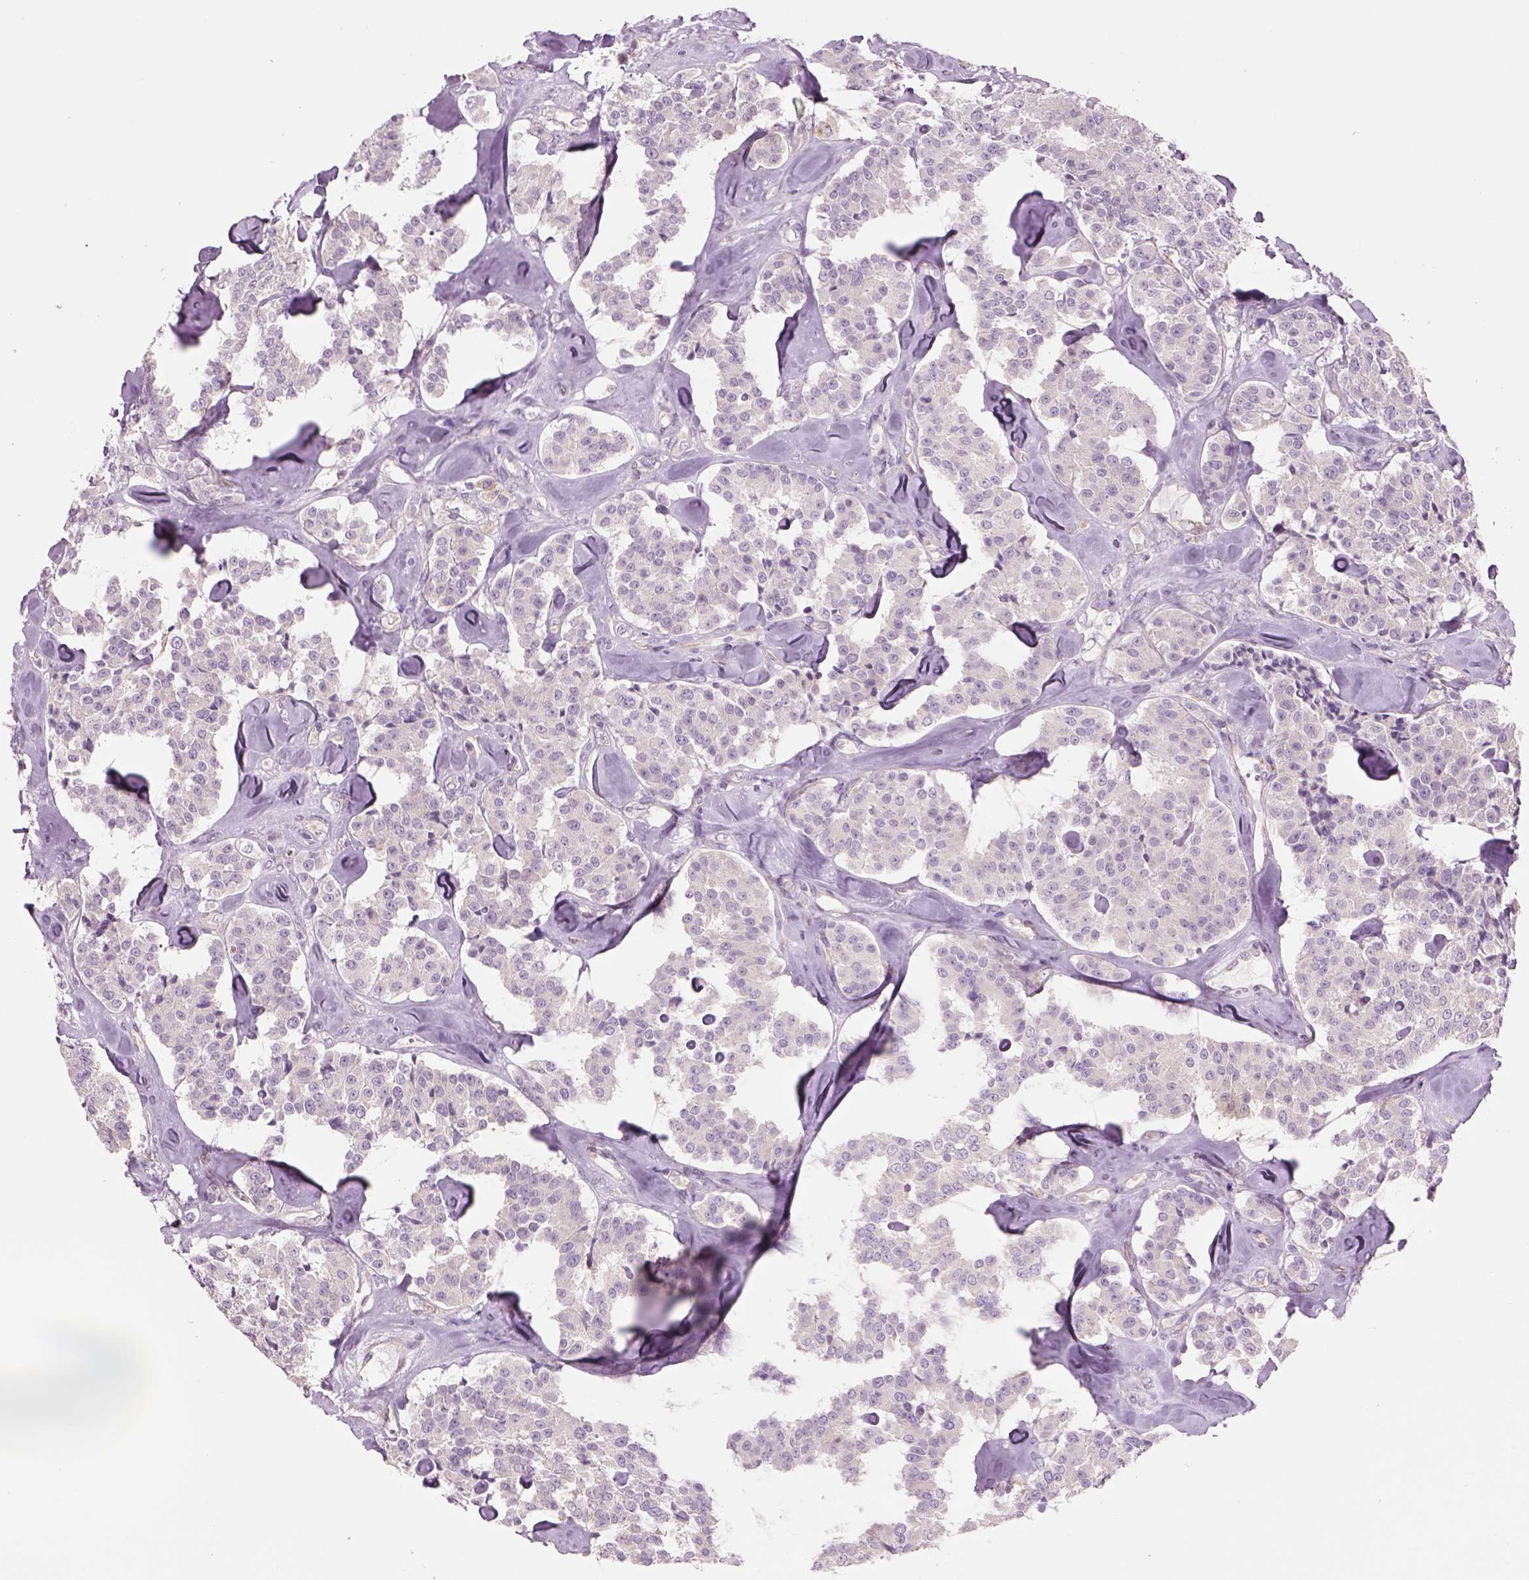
{"staining": {"intensity": "negative", "quantity": "none", "location": "none"}, "tissue": "carcinoid", "cell_type": "Tumor cells", "image_type": "cancer", "snomed": [{"axis": "morphology", "description": "Carcinoid, malignant, NOS"}, {"axis": "topography", "description": "Pancreas"}], "caption": "Tumor cells show no significant expression in carcinoid.", "gene": "IFT52", "patient": {"sex": "male", "age": 41}}